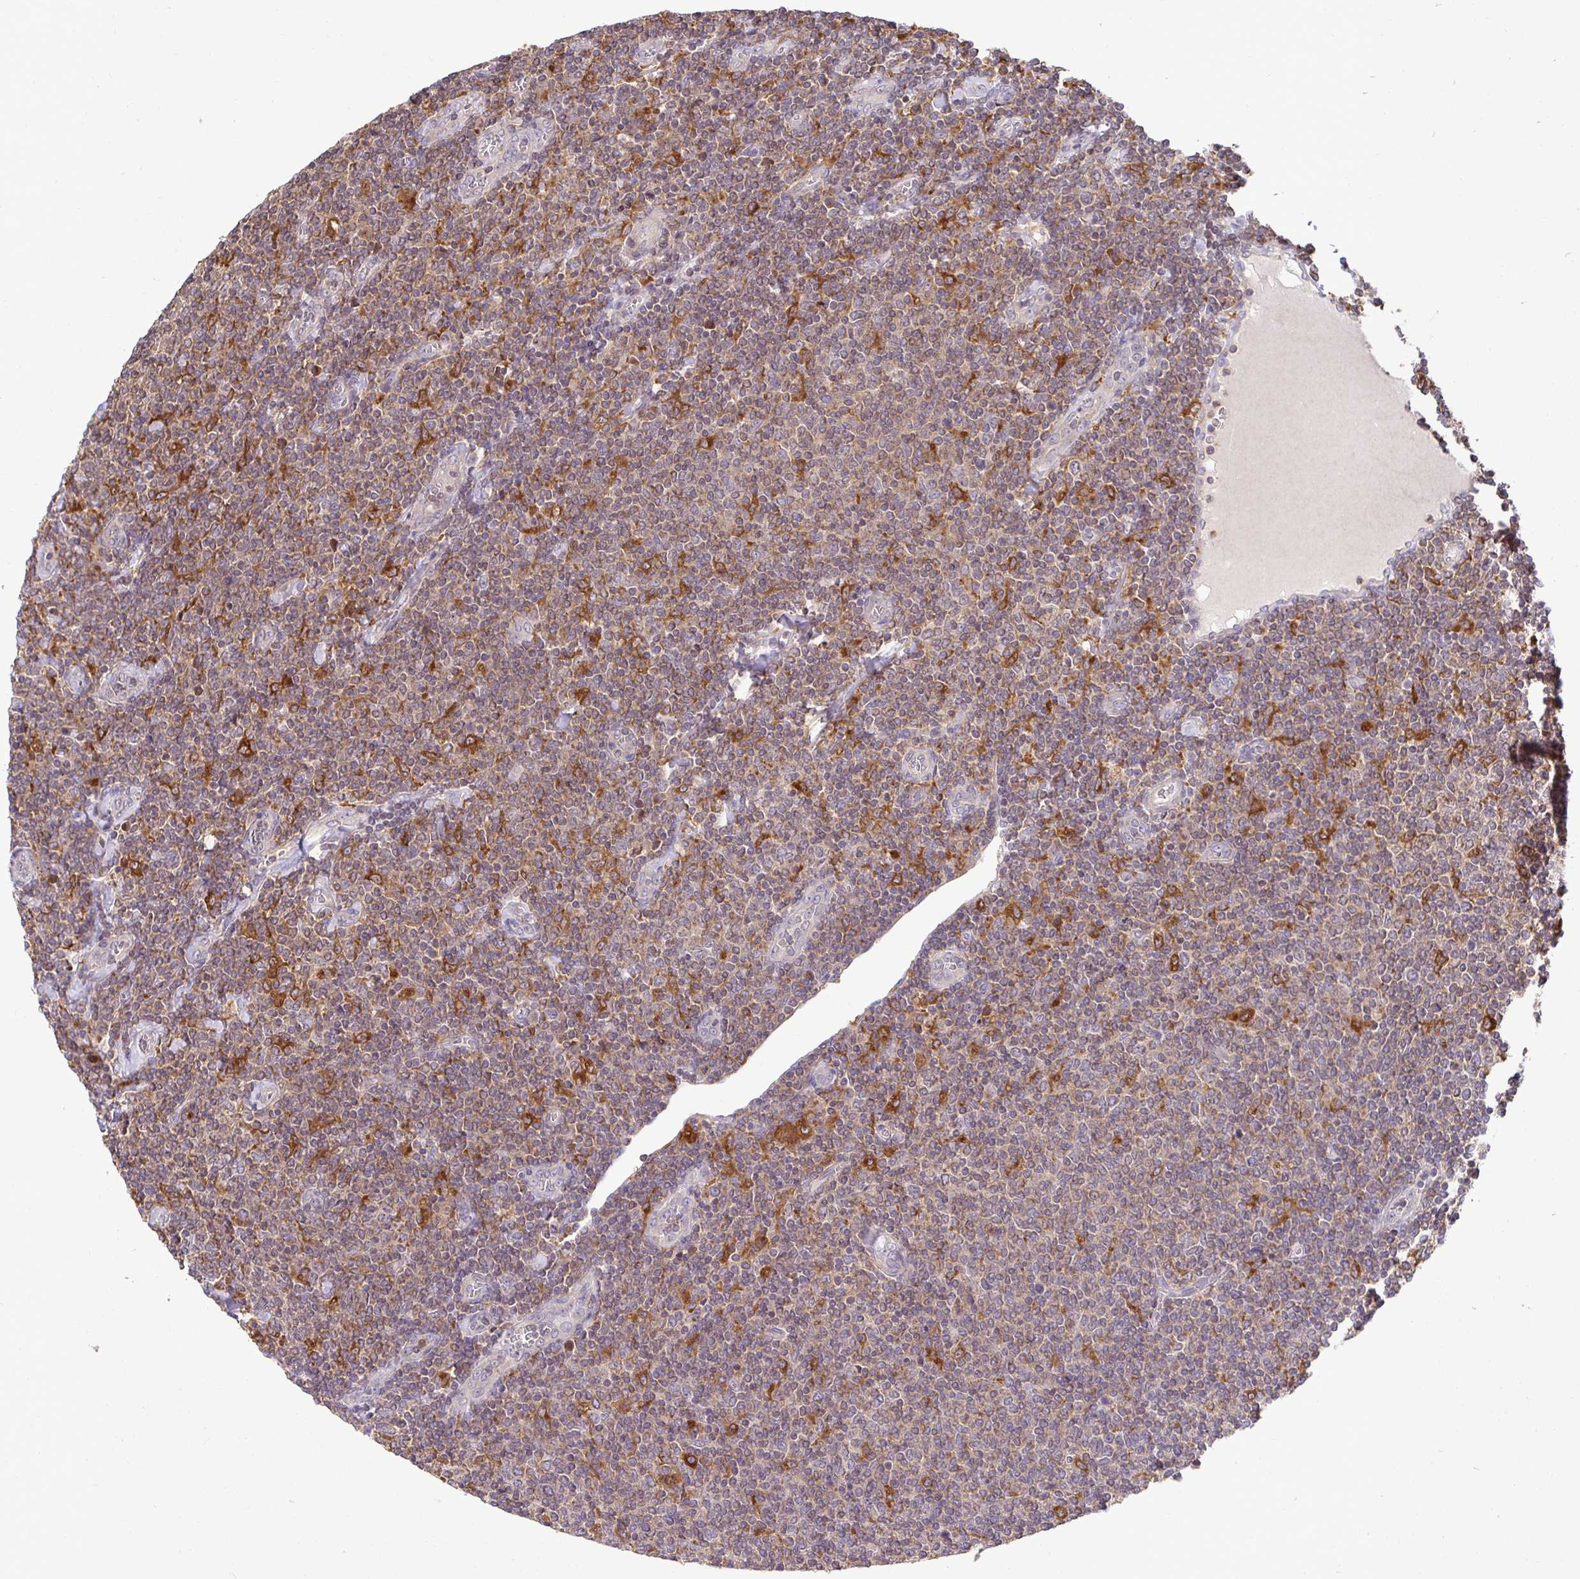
{"staining": {"intensity": "weak", "quantity": "25%-75%", "location": "cytoplasmic/membranous"}, "tissue": "lymphoma", "cell_type": "Tumor cells", "image_type": "cancer", "snomed": [{"axis": "morphology", "description": "Malignant lymphoma, non-Hodgkin's type, Low grade"}, {"axis": "topography", "description": "Lymph node"}], "caption": "Human lymphoma stained with a brown dye demonstrates weak cytoplasmic/membranous positive positivity in approximately 25%-75% of tumor cells.", "gene": "ATP6V1F", "patient": {"sex": "male", "age": 52}}